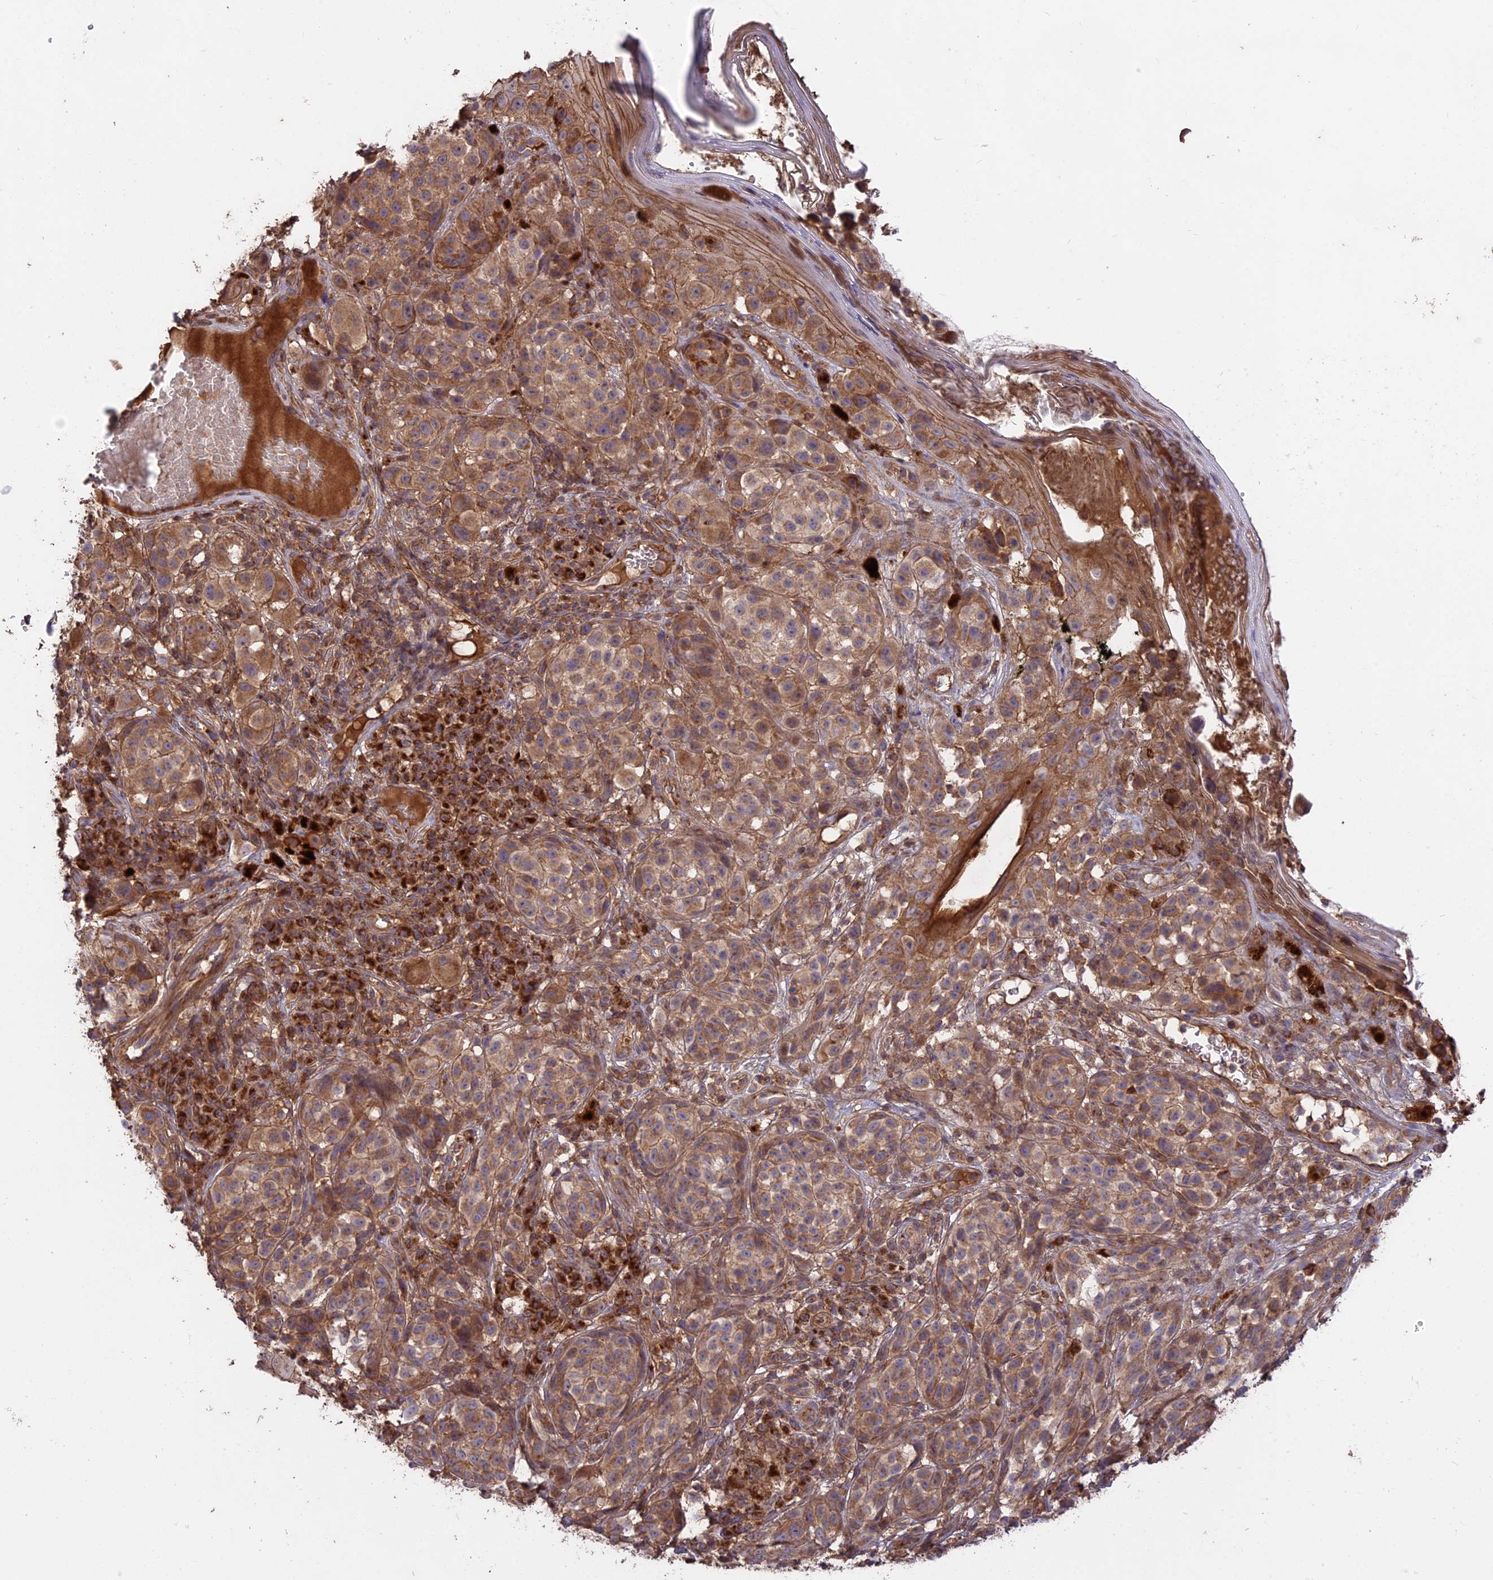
{"staining": {"intensity": "moderate", "quantity": ">75%", "location": "cytoplasmic/membranous"}, "tissue": "melanoma", "cell_type": "Tumor cells", "image_type": "cancer", "snomed": [{"axis": "morphology", "description": "Malignant melanoma, NOS"}, {"axis": "topography", "description": "Skin"}], "caption": "Immunohistochemistry (IHC) (DAB) staining of human melanoma demonstrates moderate cytoplasmic/membranous protein positivity in approximately >75% of tumor cells. (DAB (3,3'-diaminobenzidine) IHC with brightfield microscopy, high magnification).", "gene": "NUDT8", "patient": {"sex": "male", "age": 38}}